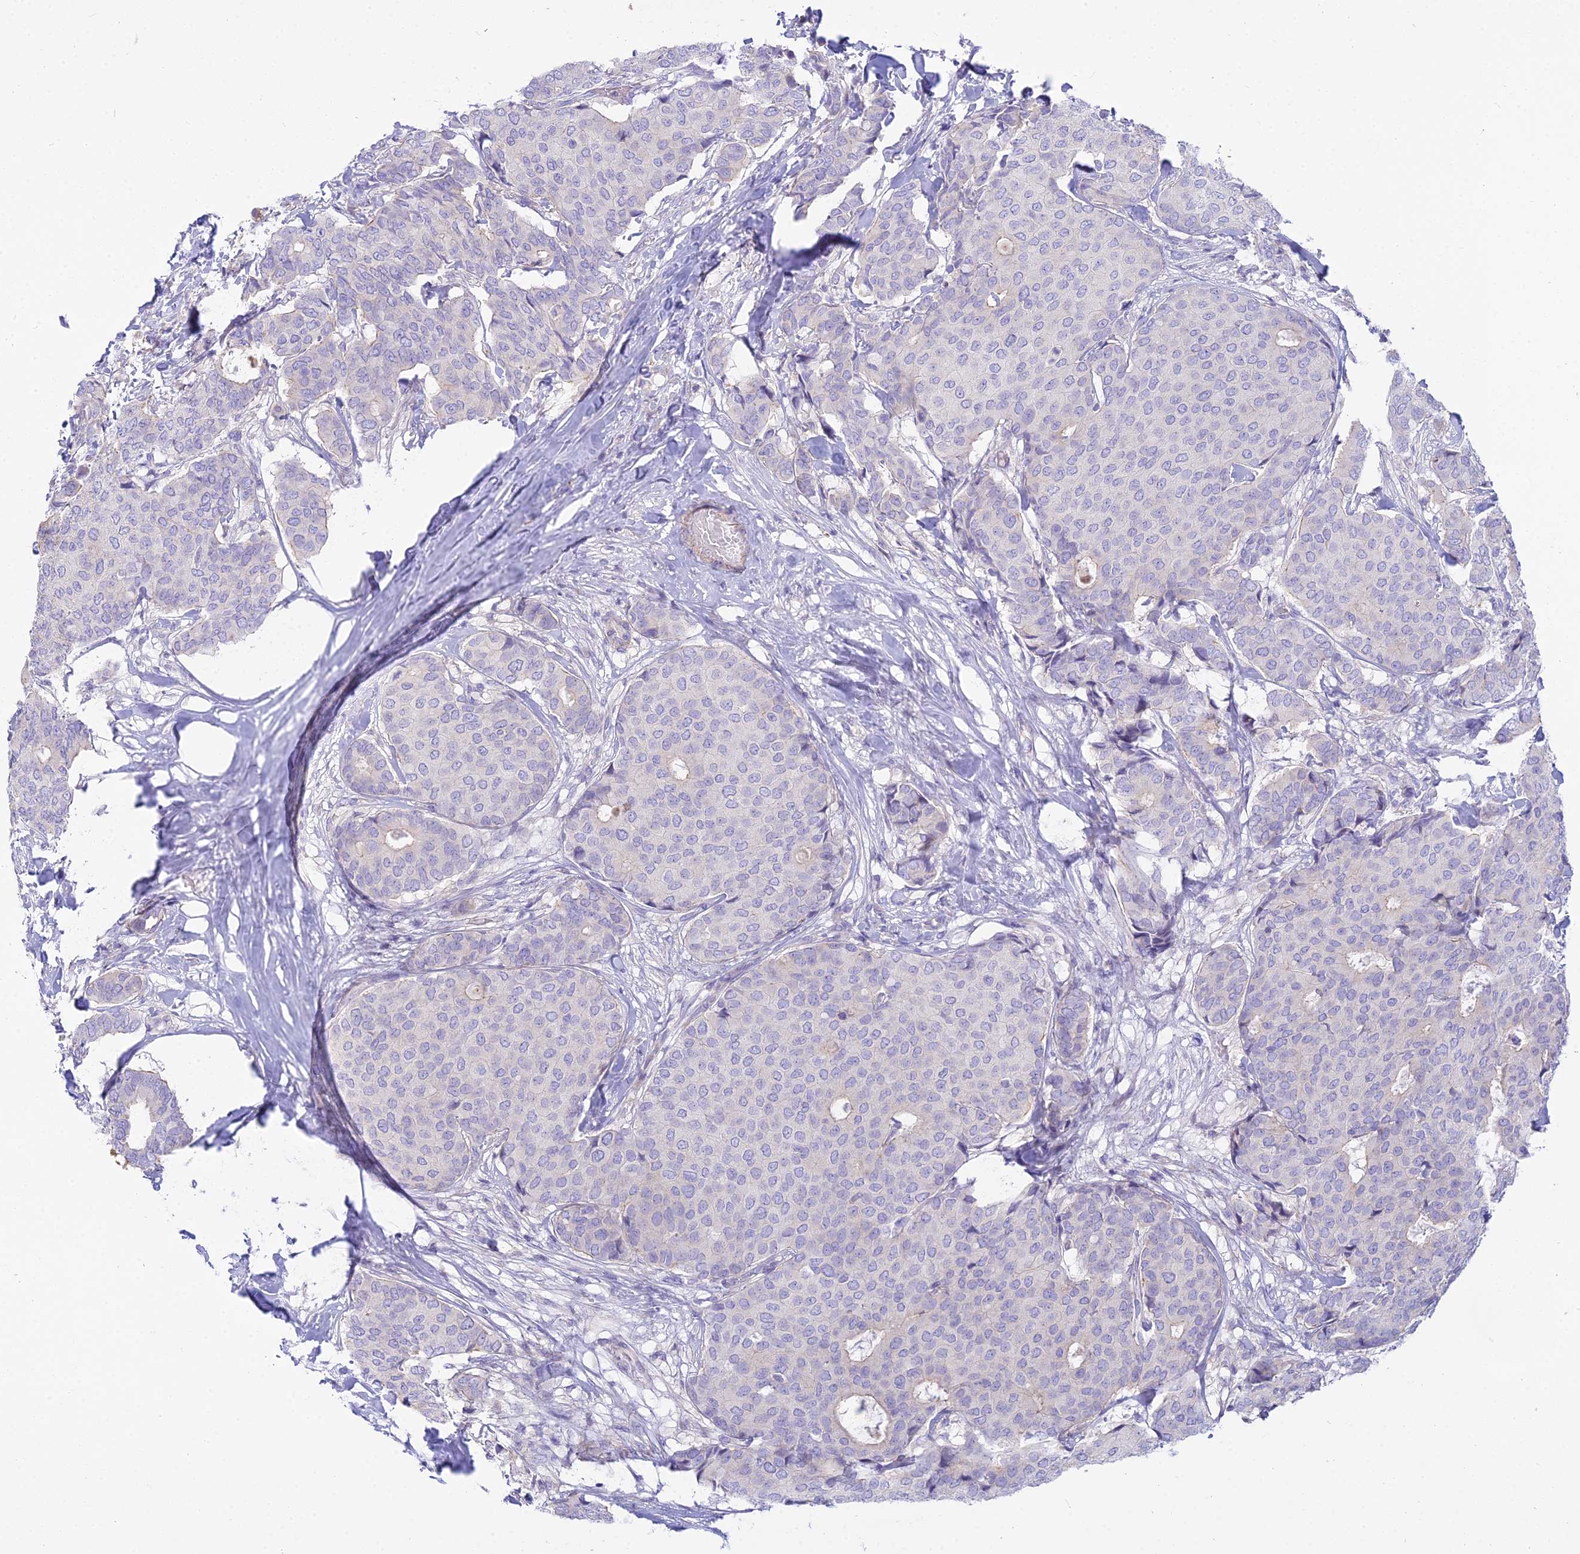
{"staining": {"intensity": "negative", "quantity": "none", "location": "none"}, "tissue": "breast cancer", "cell_type": "Tumor cells", "image_type": "cancer", "snomed": [{"axis": "morphology", "description": "Duct carcinoma"}, {"axis": "topography", "description": "Breast"}], "caption": "A photomicrograph of human breast cancer is negative for staining in tumor cells. (DAB immunohistochemistry (IHC) with hematoxylin counter stain).", "gene": "SMIM24", "patient": {"sex": "female", "age": 75}}